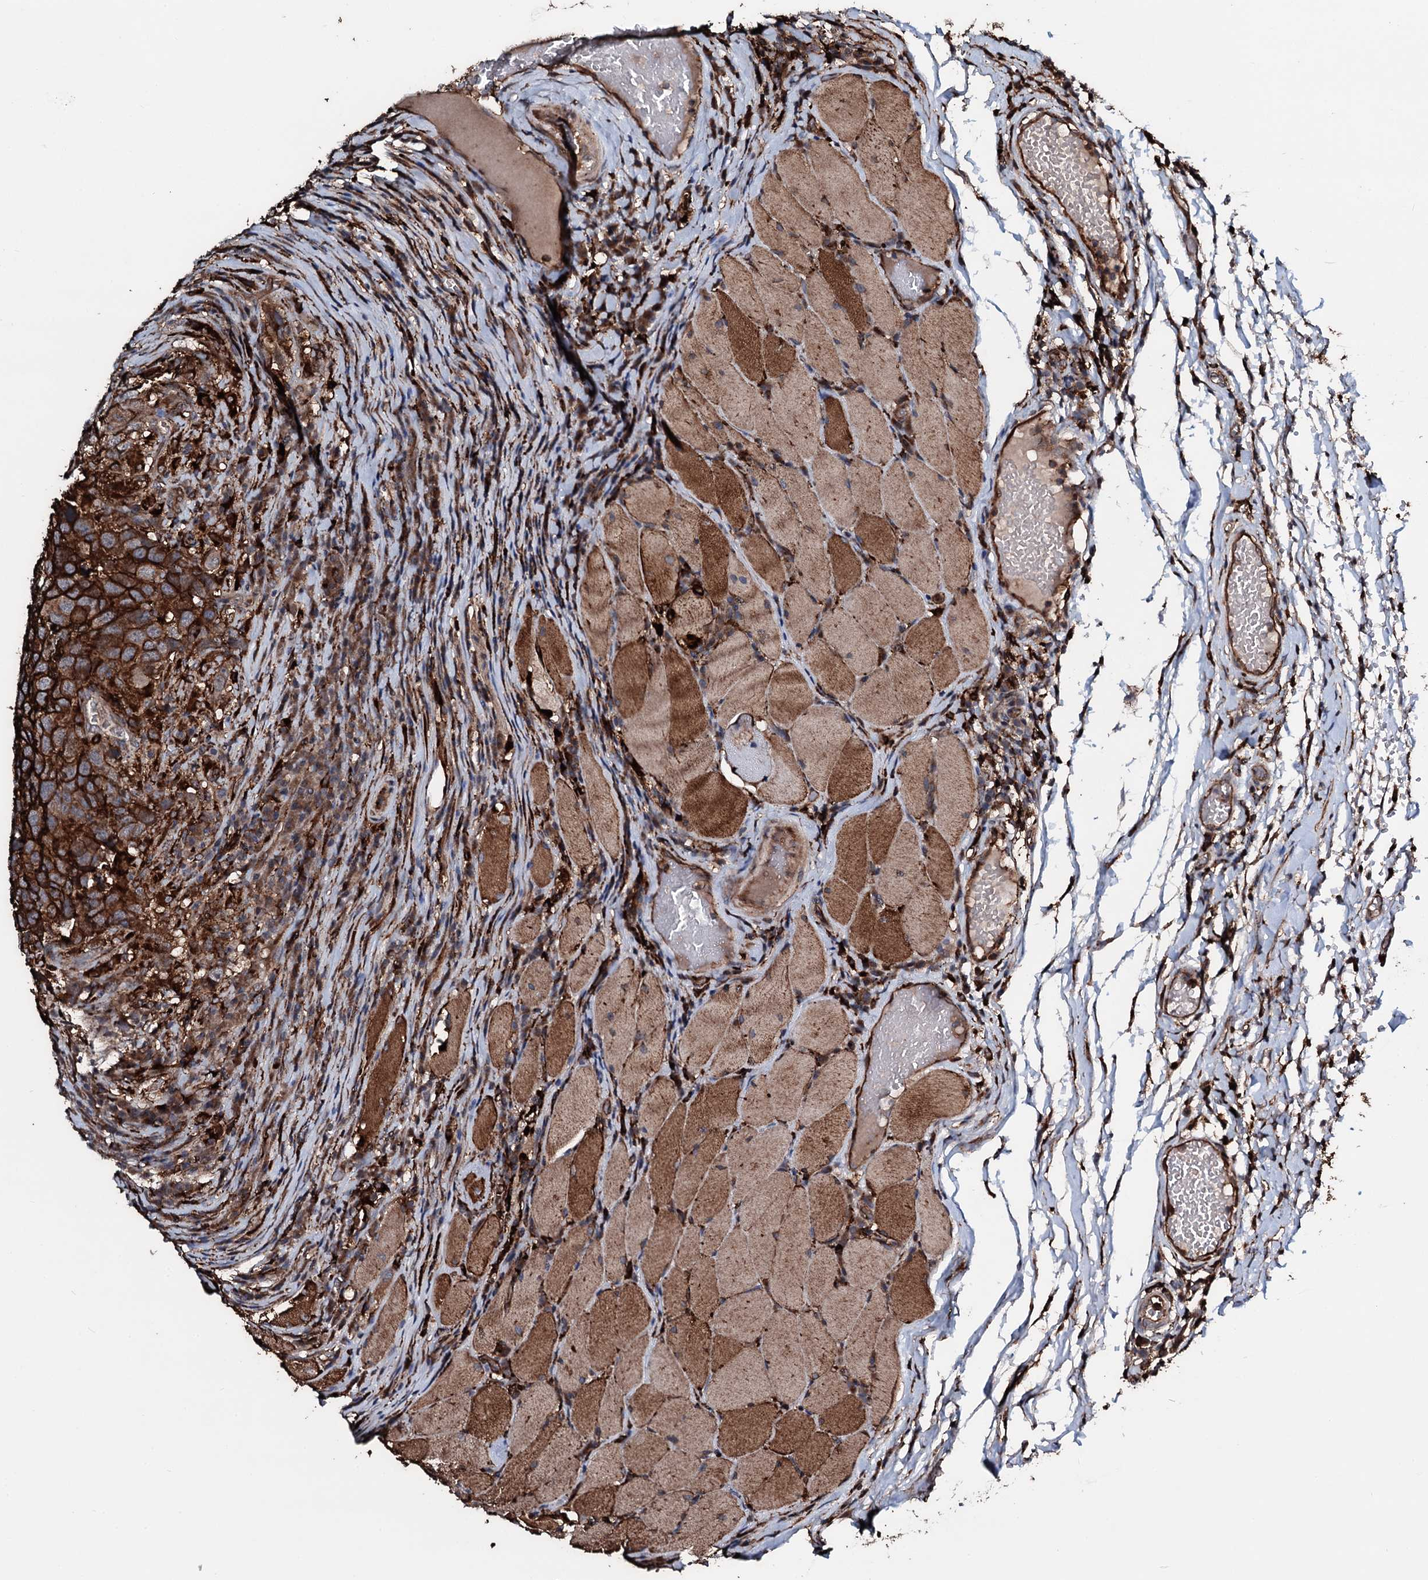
{"staining": {"intensity": "strong", "quantity": ">75%", "location": "cytoplasmic/membranous"}, "tissue": "head and neck cancer", "cell_type": "Tumor cells", "image_type": "cancer", "snomed": [{"axis": "morphology", "description": "Squamous cell carcinoma, NOS"}, {"axis": "topography", "description": "Head-Neck"}], "caption": "Brown immunohistochemical staining in head and neck cancer displays strong cytoplasmic/membranous positivity in approximately >75% of tumor cells. Using DAB (brown) and hematoxylin (blue) stains, captured at high magnification using brightfield microscopy.", "gene": "TPGS2", "patient": {"sex": "male", "age": 66}}